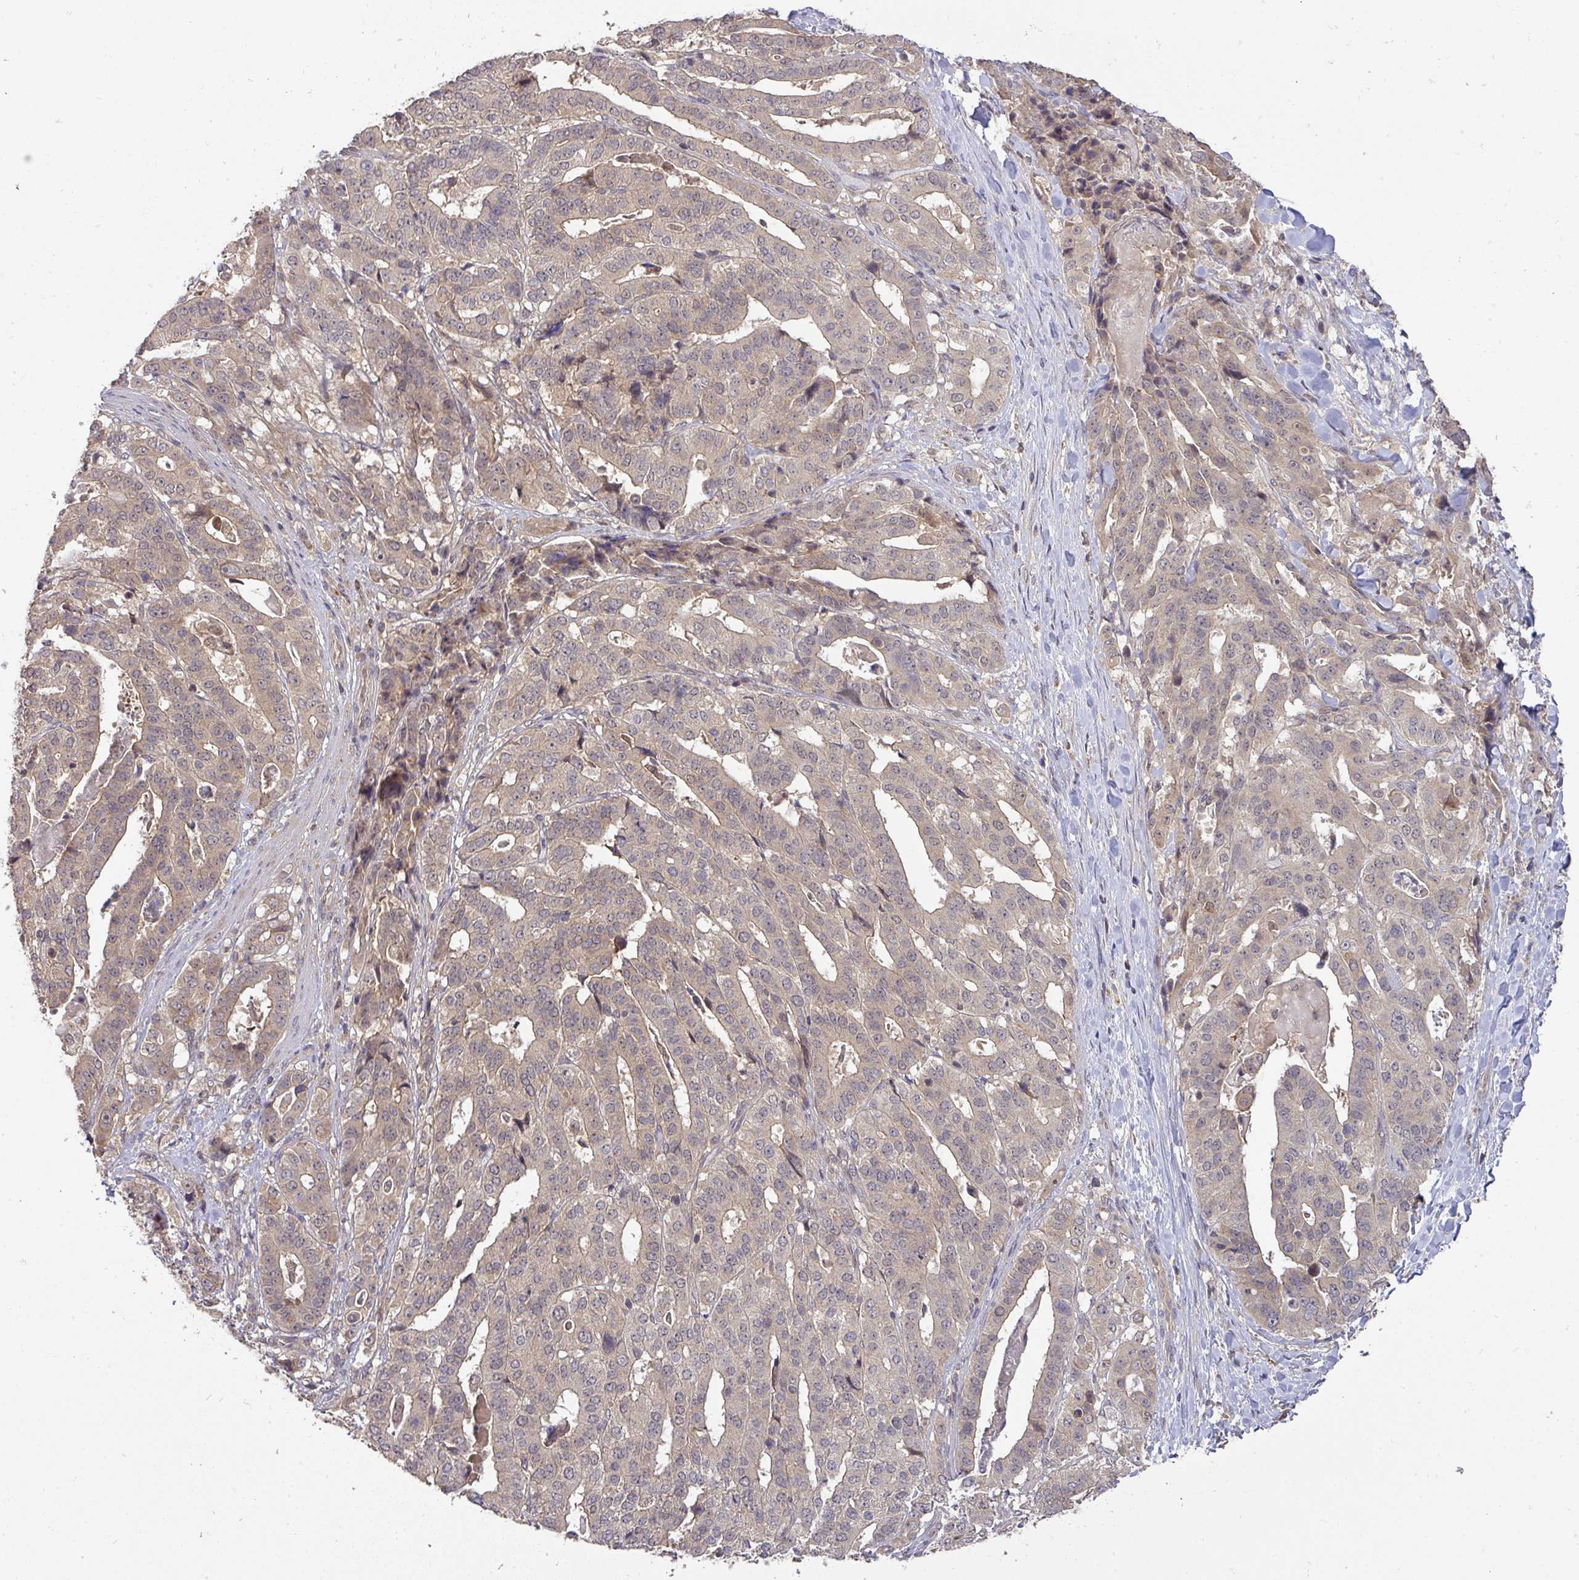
{"staining": {"intensity": "weak", "quantity": ">75%", "location": "cytoplasmic/membranous"}, "tissue": "stomach cancer", "cell_type": "Tumor cells", "image_type": "cancer", "snomed": [{"axis": "morphology", "description": "Adenocarcinoma, NOS"}, {"axis": "topography", "description": "Stomach"}], "caption": "The immunohistochemical stain highlights weak cytoplasmic/membranous staining in tumor cells of stomach adenocarcinoma tissue. (DAB (3,3'-diaminobenzidine) IHC, brown staining for protein, blue staining for nuclei).", "gene": "CCDC121", "patient": {"sex": "male", "age": 48}}